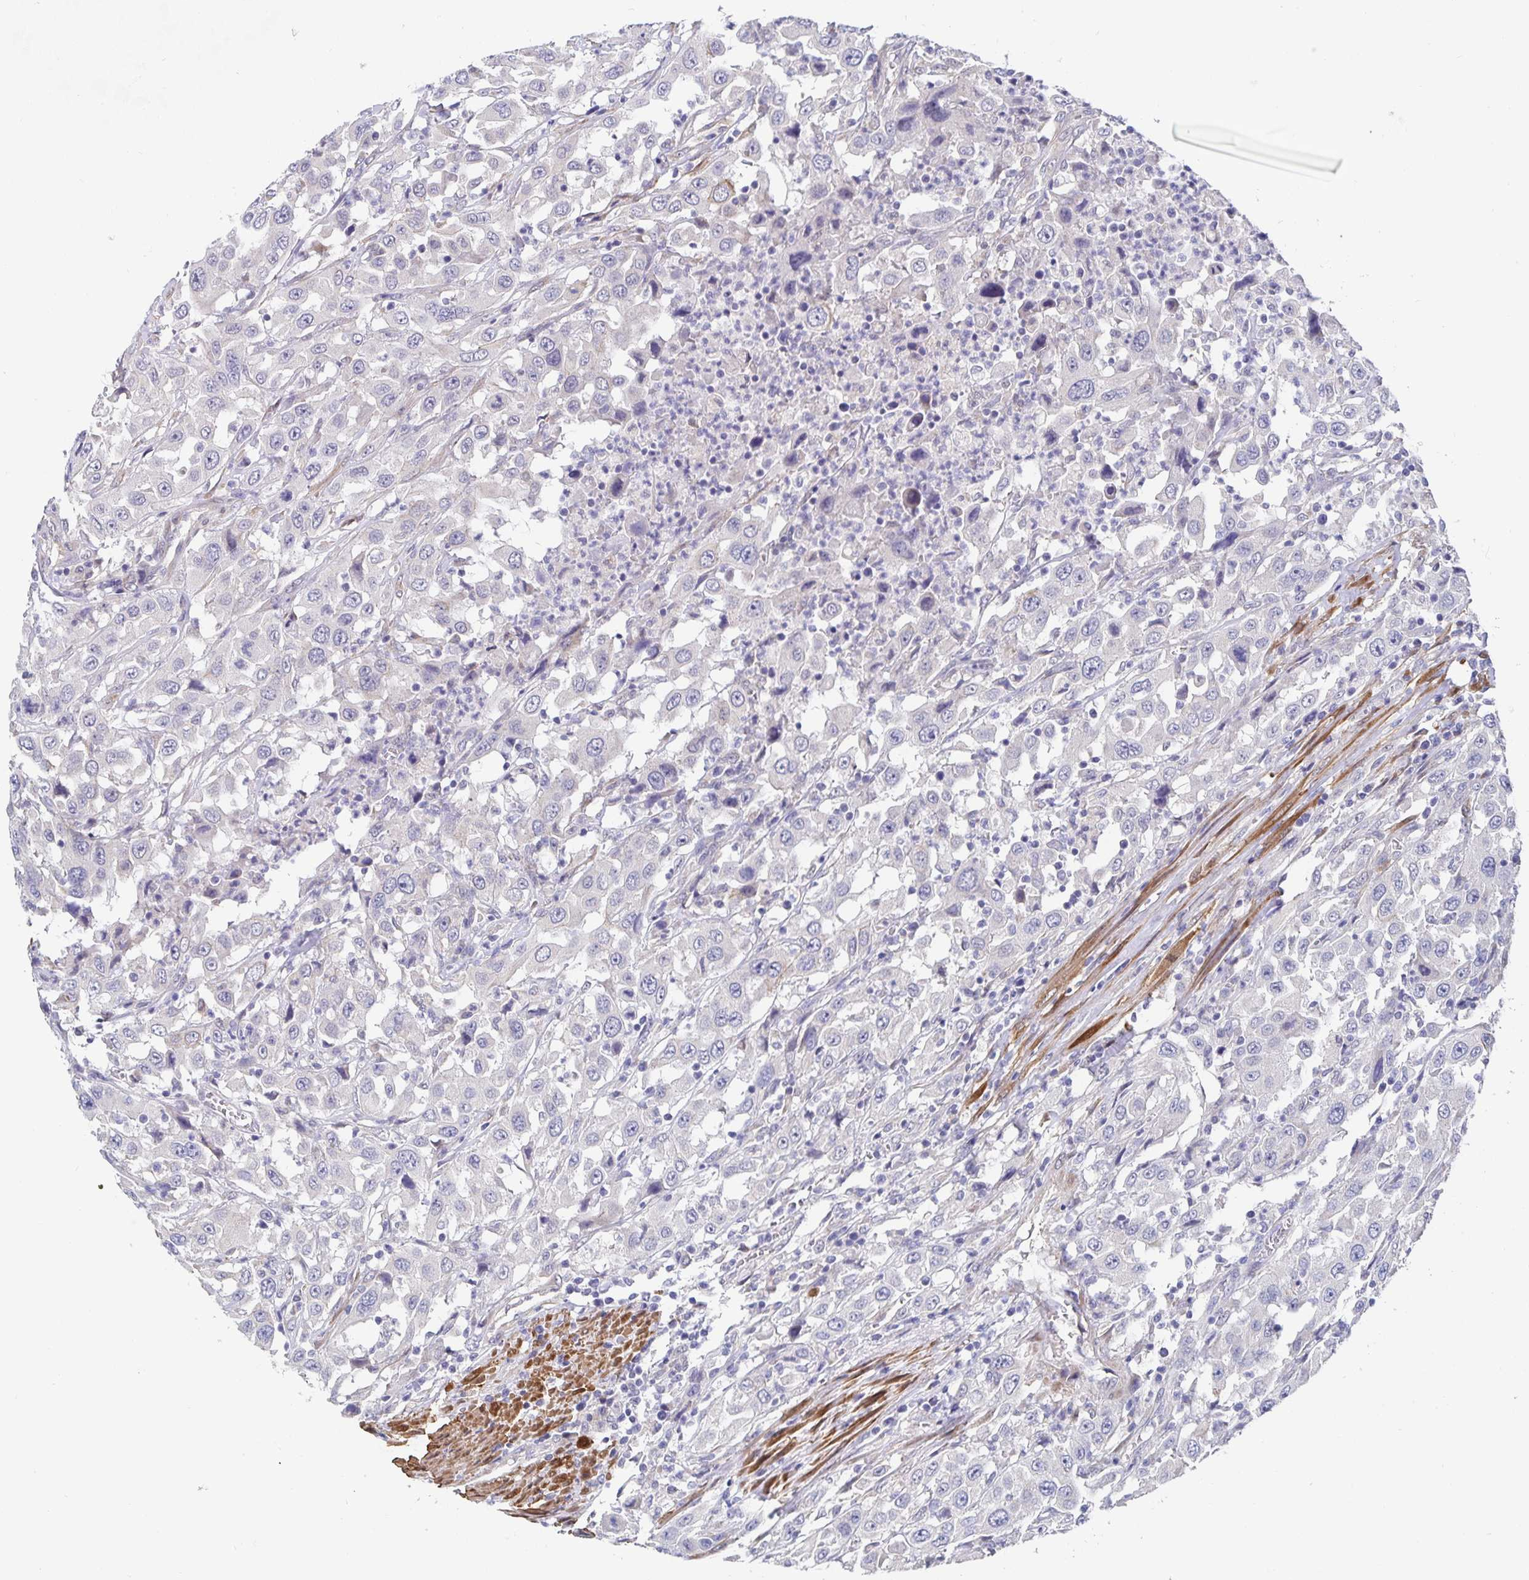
{"staining": {"intensity": "negative", "quantity": "none", "location": "none"}, "tissue": "urothelial cancer", "cell_type": "Tumor cells", "image_type": "cancer", "snomed": [{"axis": "morphology", "description": "Urothelial carcinoma, High grade"}, {"axis": "topography", "description": "Urinary bladder"}], "caption": "There is no significant positivity in tumor cells of urothelial cancer.", "gene": "ZIK1", "patient": {"sex": "male", "age": 61}}